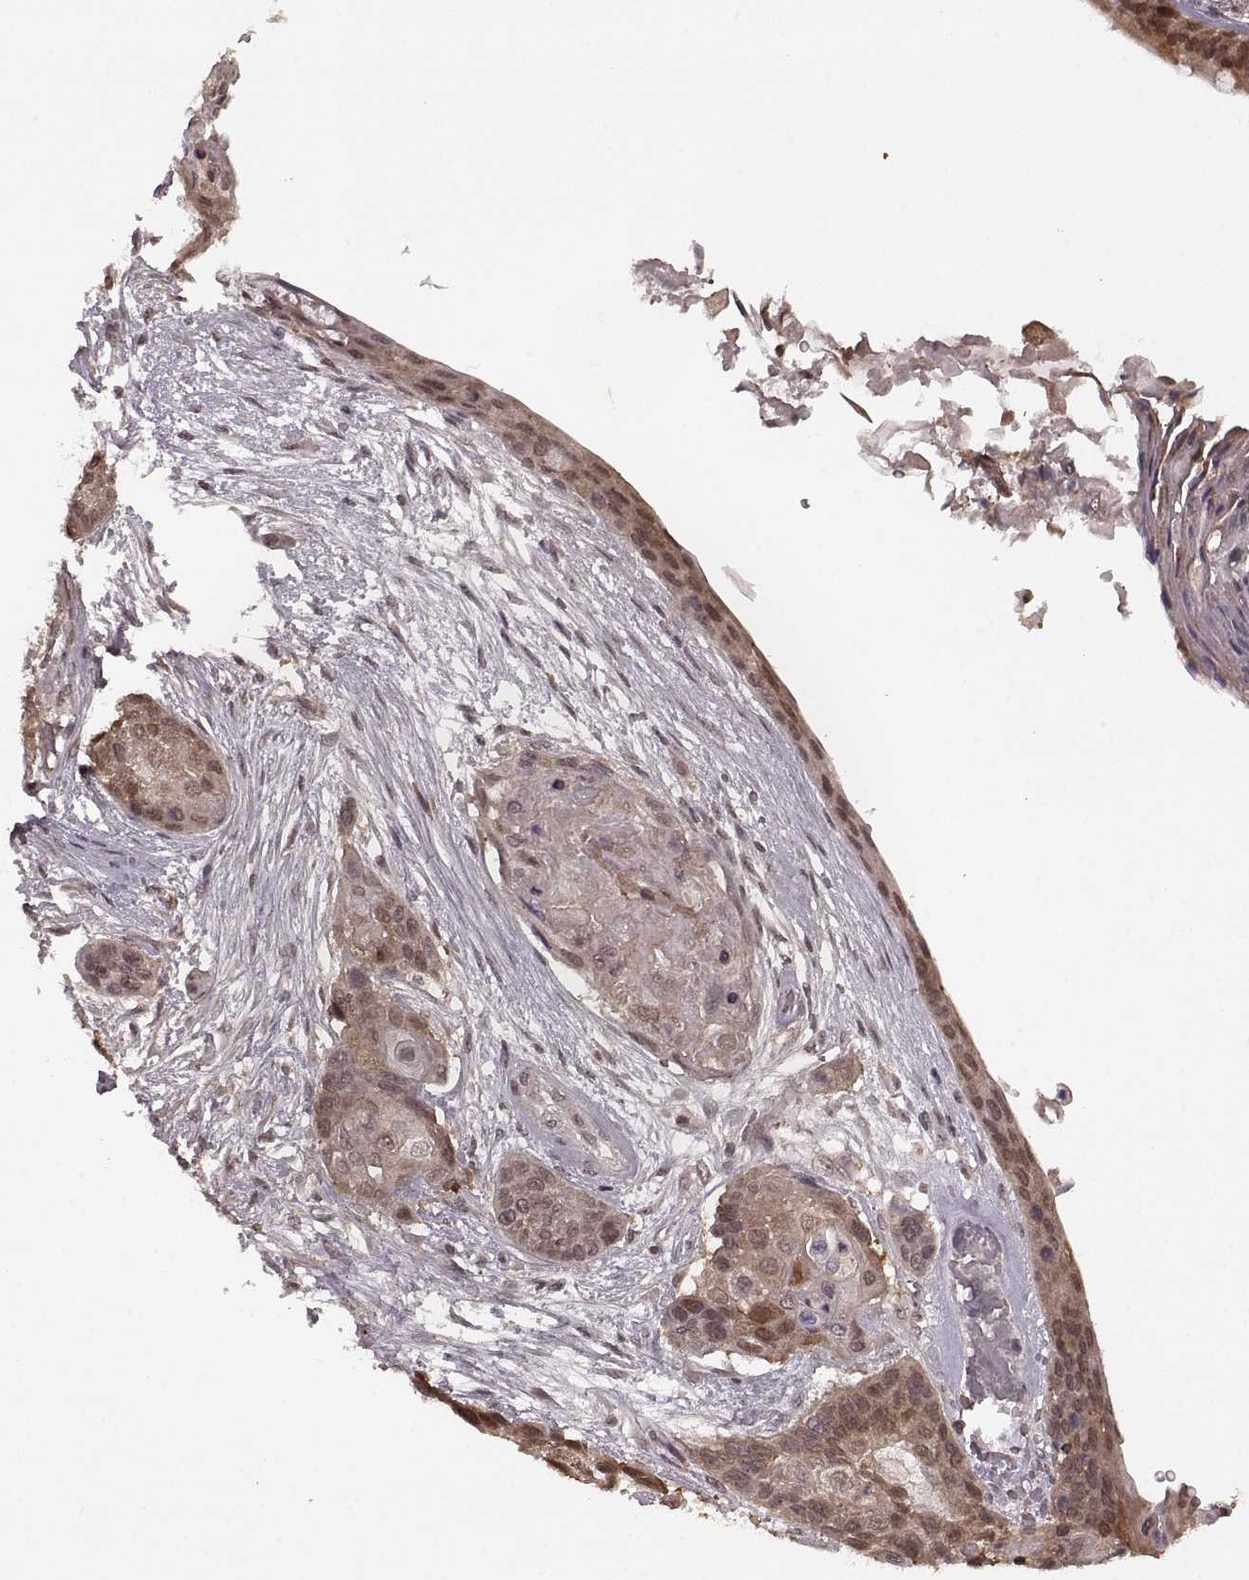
{"staining": {"intensity": "weak", "quantity": ">75%", "location": "cytoplasmic/membranous,nuclear"}, "tissue": "lung cancer", "cell_type": "Tumor cells", "image_type": "cancer", "snomed": [{"axis": "morphology", "description": "Squamous cell carcinoma, NOS"}, {"axis": "topography", "description": "Lung"}], "caption": "Lung squamous cell carcinoma stained with a brown dye shows weak cytoplasmic/membranous and nuclear positive staining in about >75% of tumor cells.", "gene": "GSS", "patient": {"sex": "male", "age": 69}}